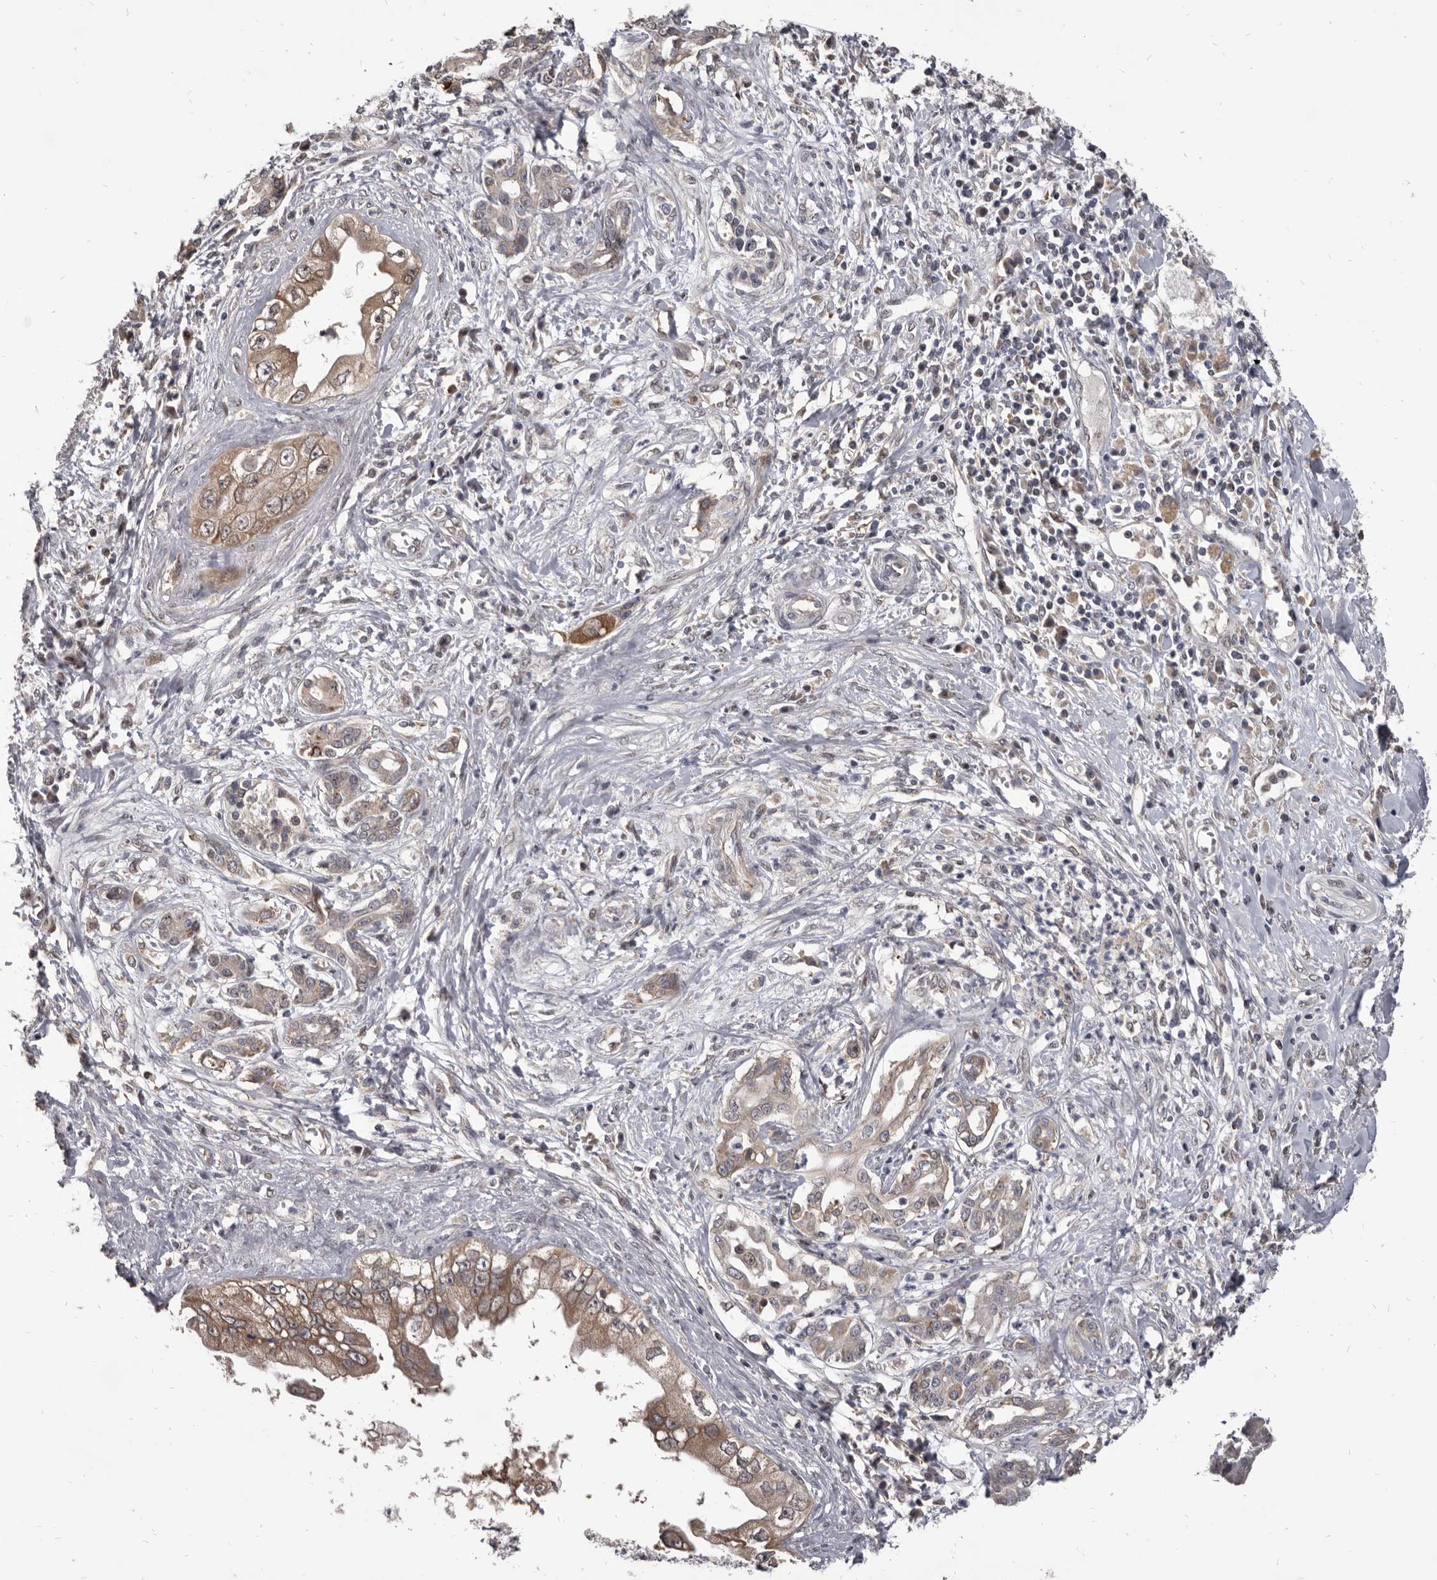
{"staining": {"intensity": "moderate", "quantity": "25%-75%", "location": "cytoplasmic/membranous"}, "tissue": "pancreatic cancer", "cell_type": "Tumor cells", "image_type": "cancer", "snomed": [{"axis": "morphology", "description": "Adenocarcinoma, NOS"}, {"axis": "topography", "description": "Pancreas"}], "caption": "High-magnification brightfield microscopy of pancreatic cancer (adenocarcinoma) stained with DAB (brown) and counterstained with hematoxylin (blue). tumor cells exhibit moderate cytoplasmic/membranous expression is appreciated in about25%-75% of cells.", "gene": "MAP3K14", "patient": {"sex": "female", "age": 56}}